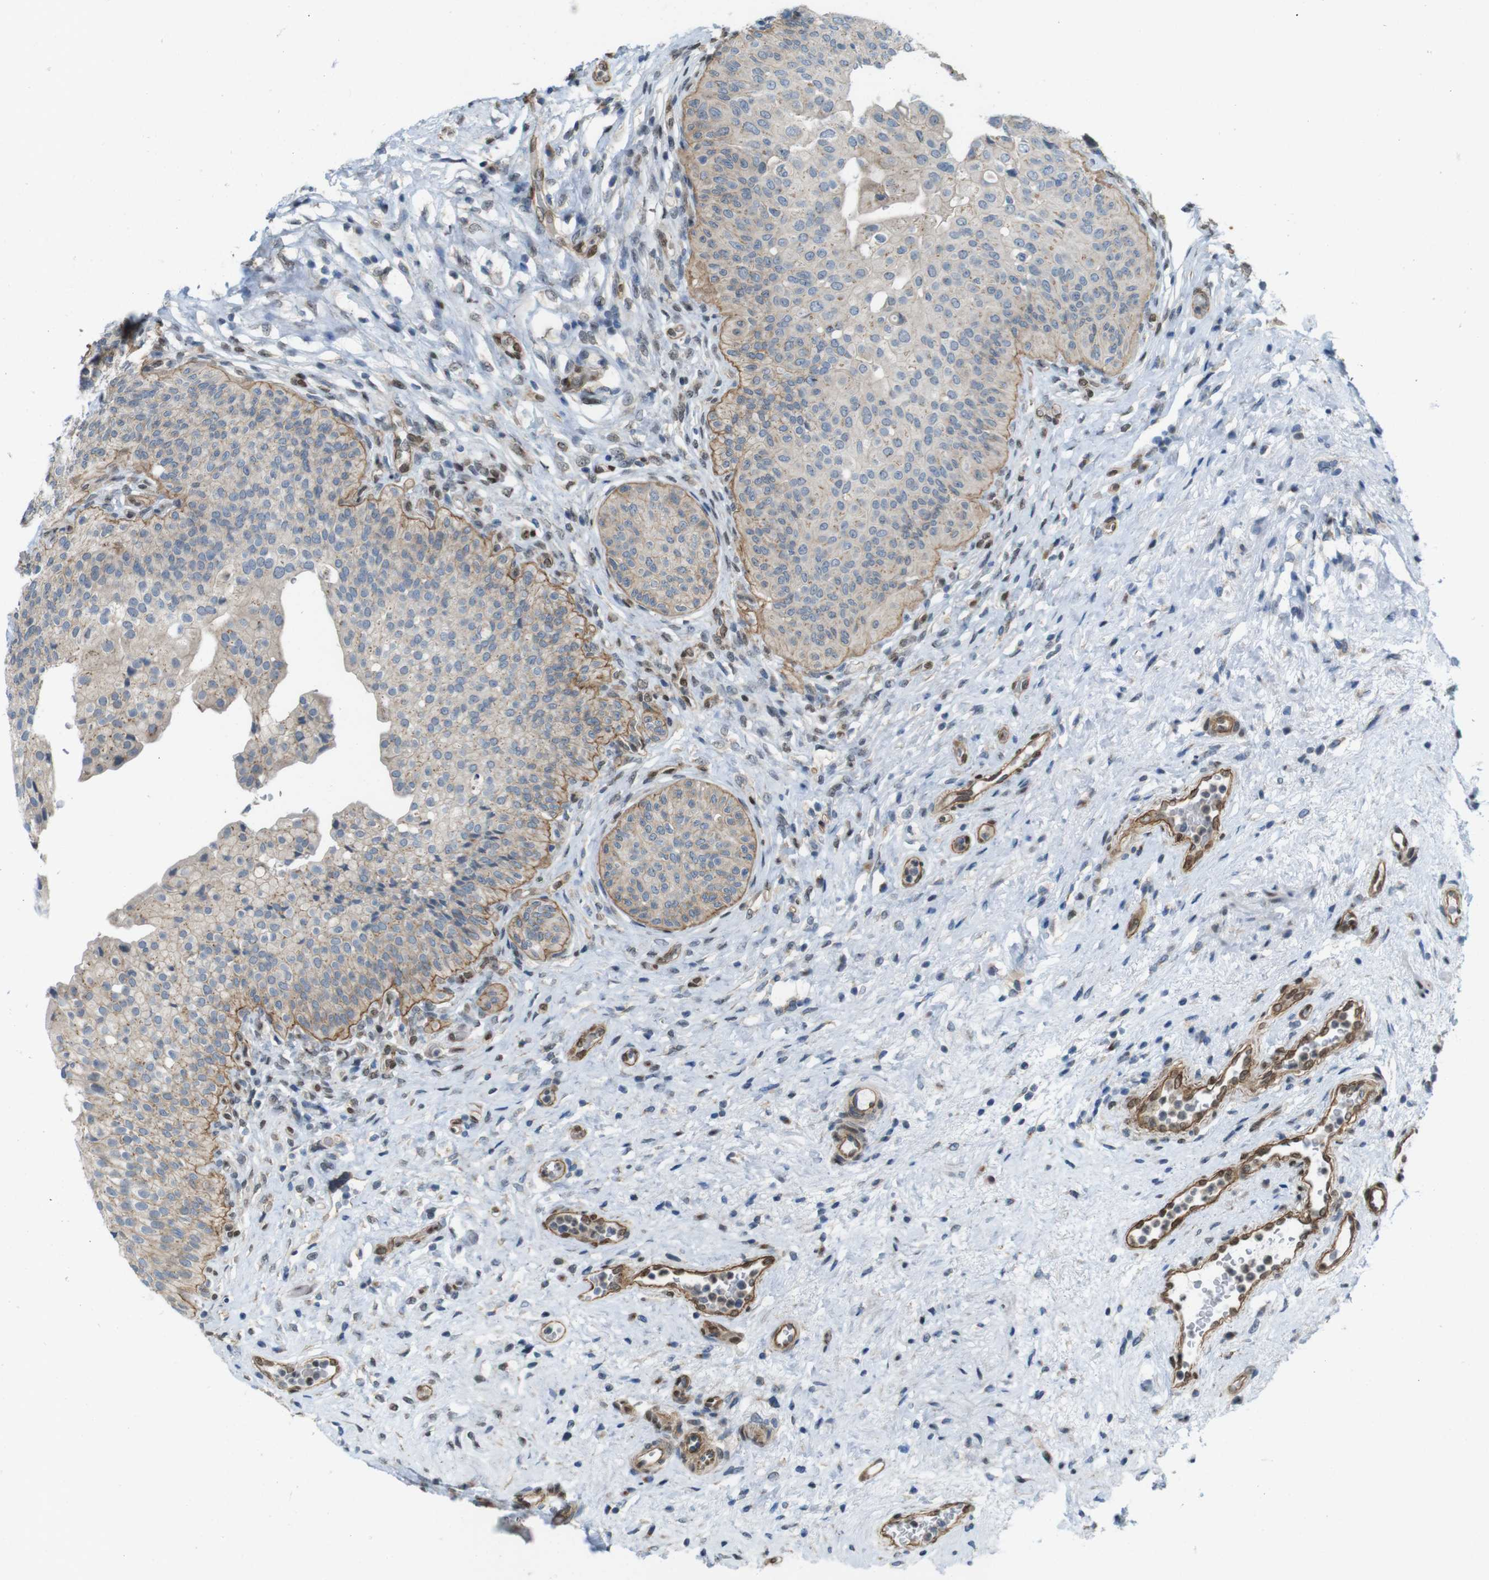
{"staining": {"intensity": "moderate", "quantity": ">75%", "location": "cytoplasmic/membranous"}, "tissue": "urinary bladder", "cell_type": "Urothelial cells", "image_type": "normal", "snomed": [{"axis": "morphology", "description": "Normal tissue, NOS"}, {"axis": "topography", "description": "Urinary bladder"}], "caption": "A high-resolution histopathology image shows IHC staining of benign urinary bladder, which reveals moderate cytoplasmic/membranous expression in approximately >75% of urothelial cells. (DAB IHC, brown staining for protein, blue staining for nuclei).", "gene": "SKI", "patient": {"sex": "male", "age": 46}}